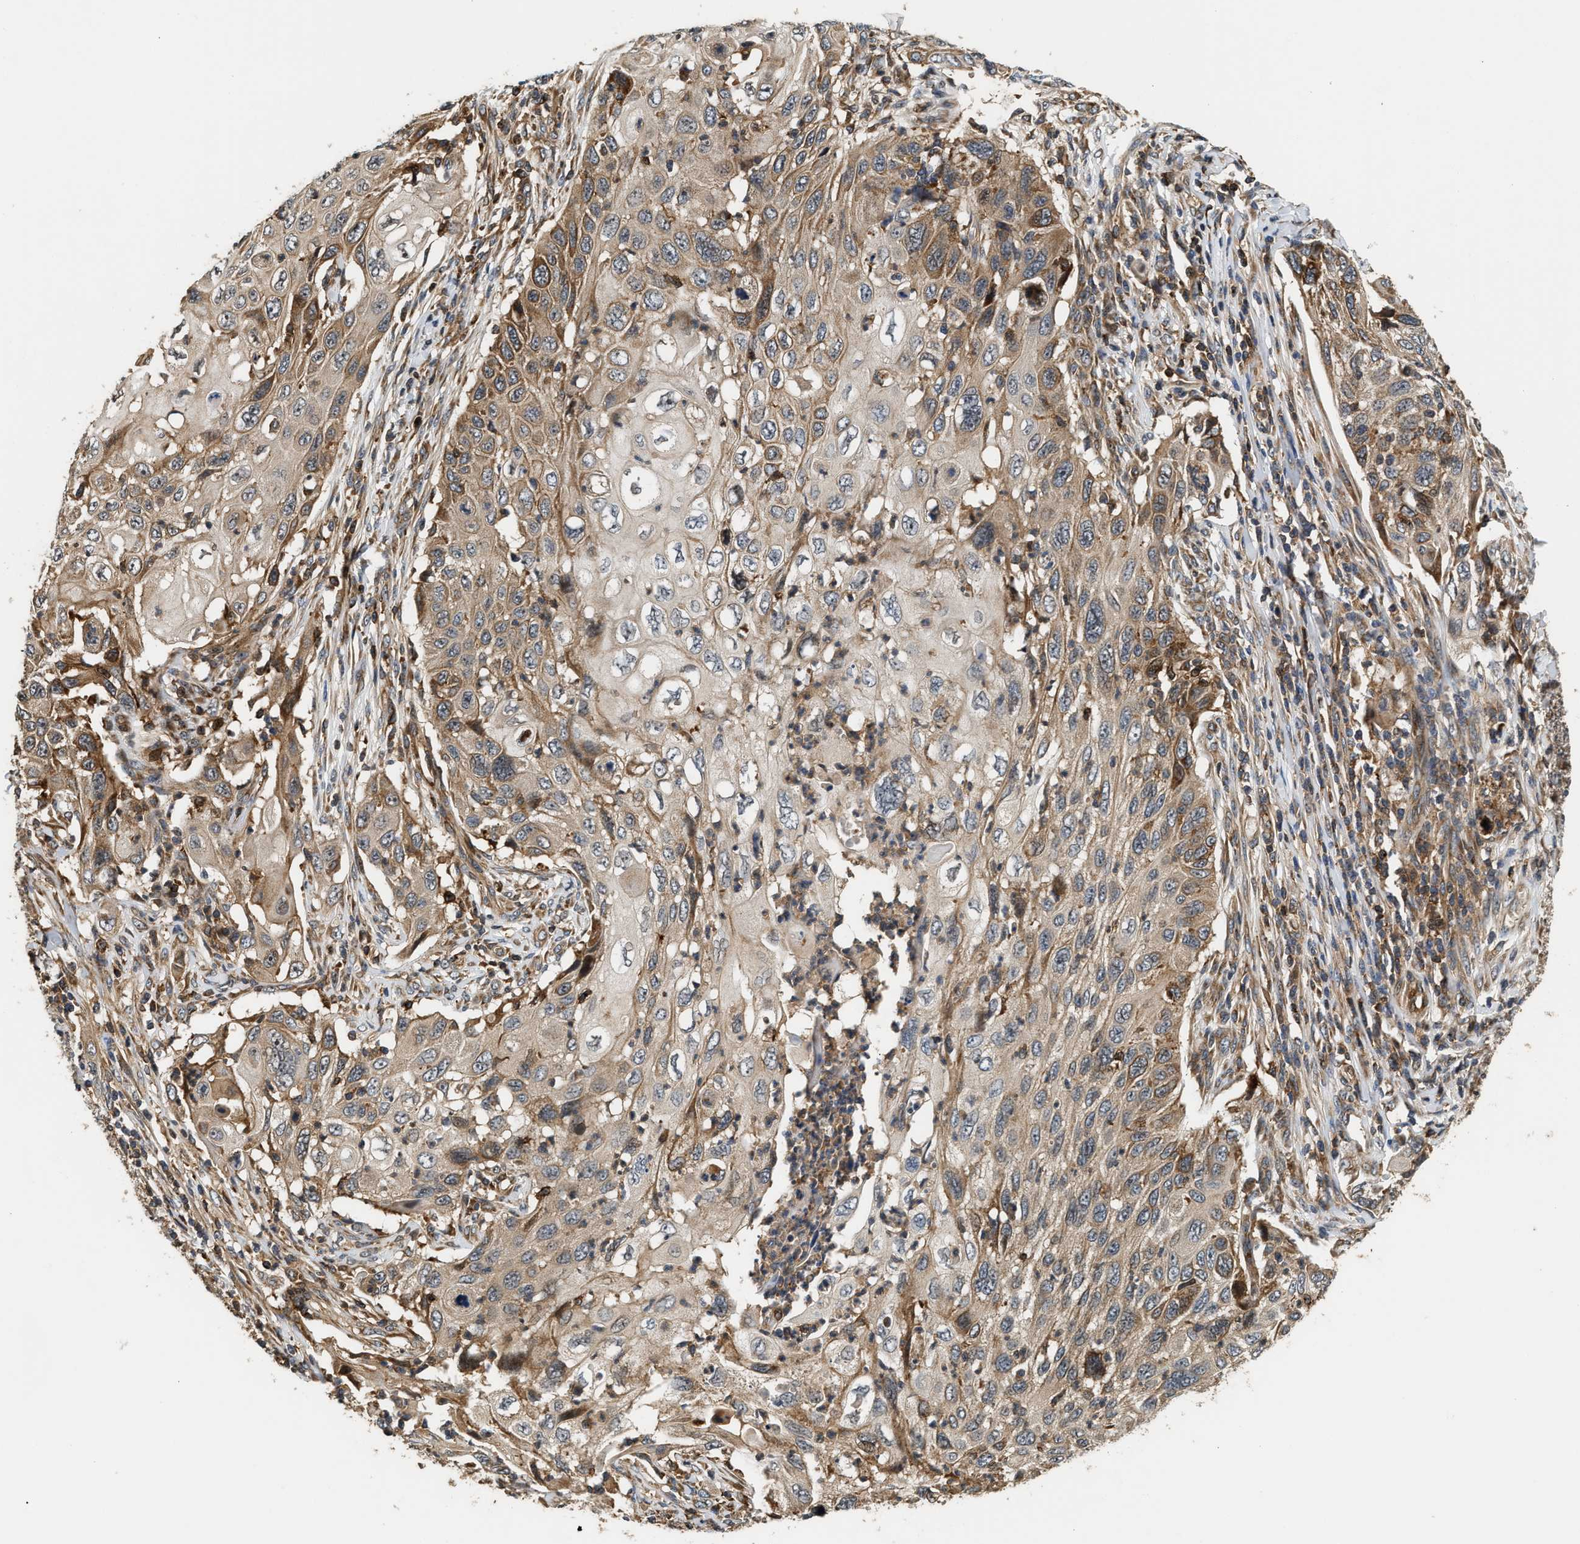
{"staining": {"intensity": "moderate", "quantity": ">75%", "location": "cytoplasmic/membranous"}, "tissue": "cervical cancer", "cell_type": "Tumor cells", "image_type": "cancer", "snomed": [{"axis": "morphology", "description": "Squamous cell carcinoma, NOS"}, {"axis": "topography", "description": "Cervix"}], "caption": "Moderate cytoplasmic/membranous positivity for a protein is identified in approximately >75% of tumor cells of squamous cell carcinoma (cervical) using immunohistochemistry (IHC).", "gene": "SNX5", "patient": {"sex": "female", "age": 70}}